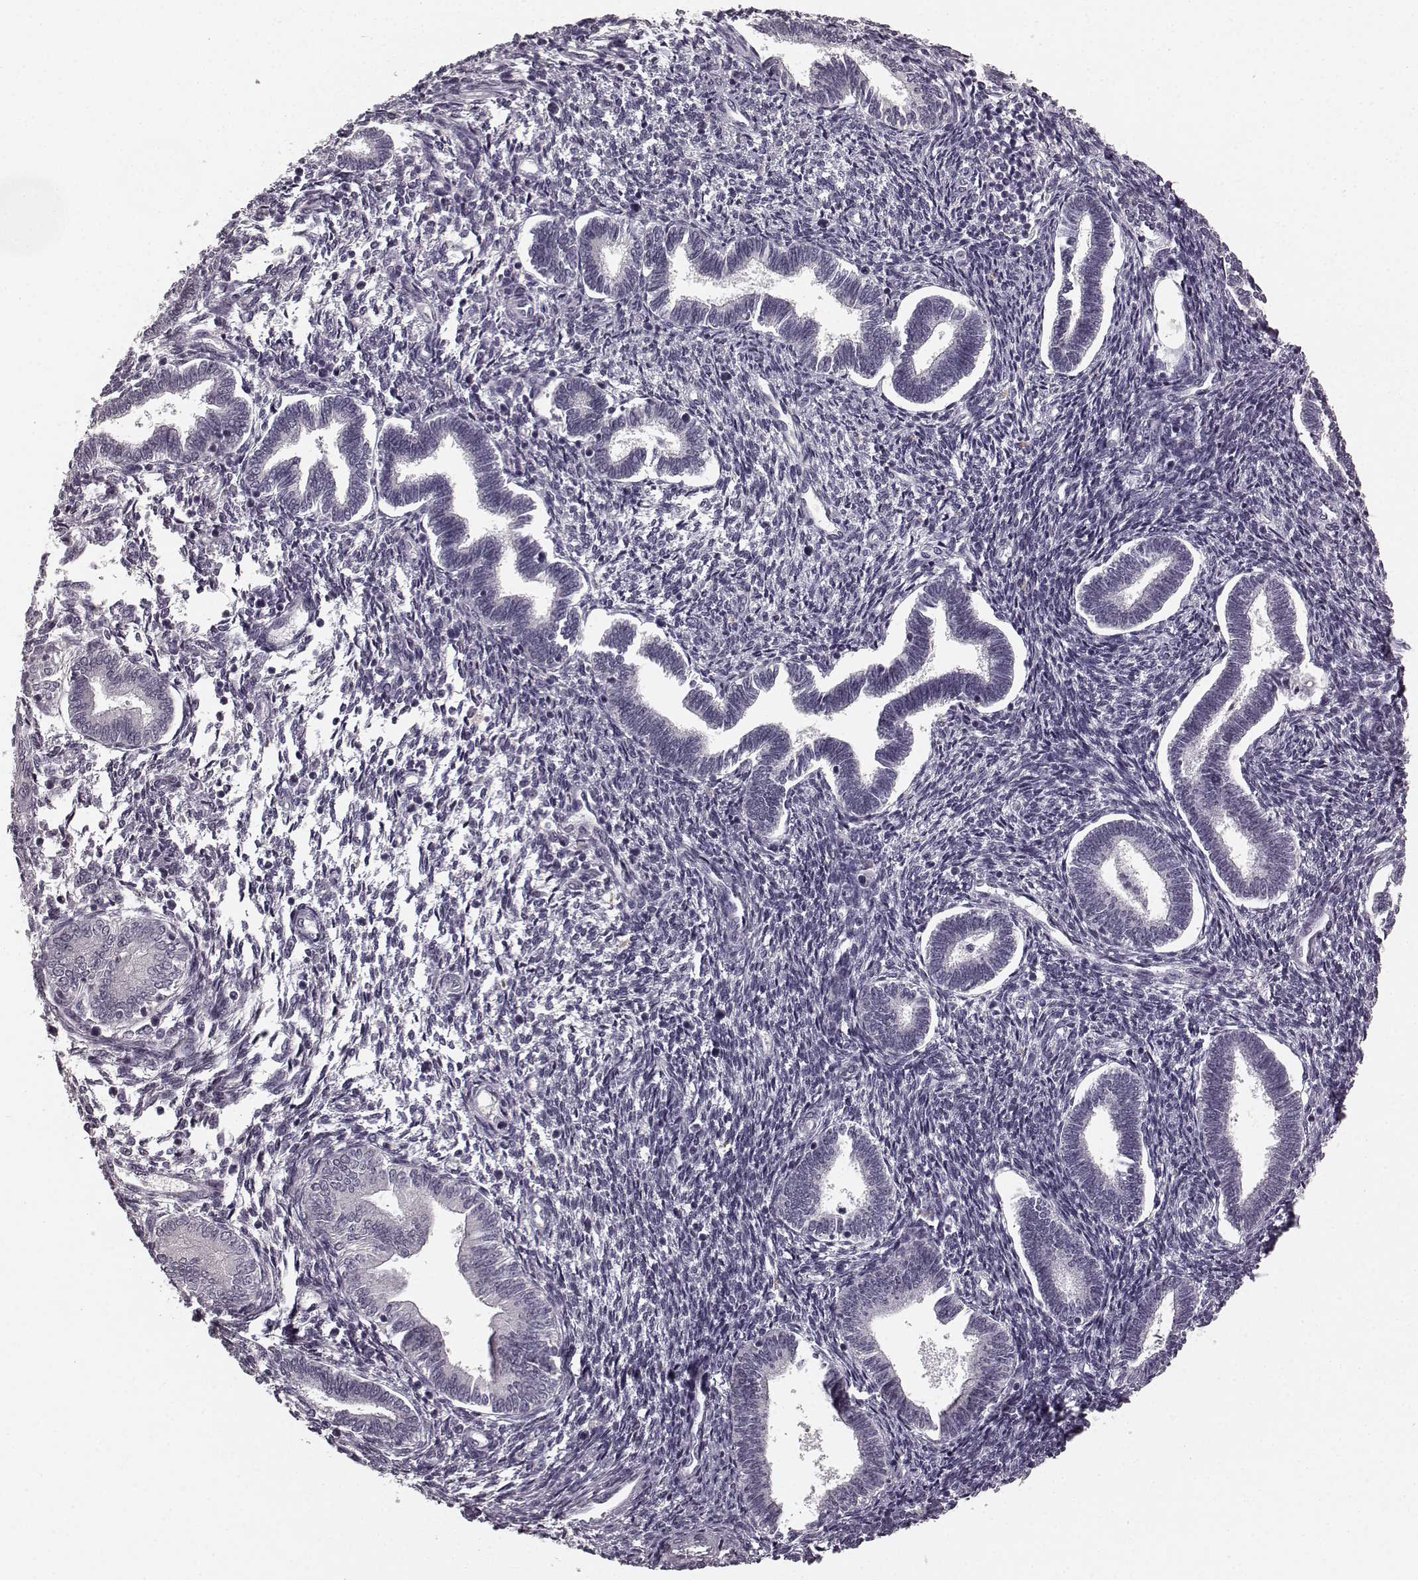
{"staining": {"intensity": "negative", "quantity": "none", "location": "none"}, "tissue": "endometrium", "cell_type": "Cells in endometrial stroma", "image_type": "normal", "snomed": [{"axis": "morphology", "description": "Normal tissue, NOS"}, {"axis": "topography", "description": "Endometrium"}], "caption": "Cells in endometrial stroma show no significant protein expression in benign endometrium.", "gene": "RIT2", "patient": {"sex": "female", "age": 42}}